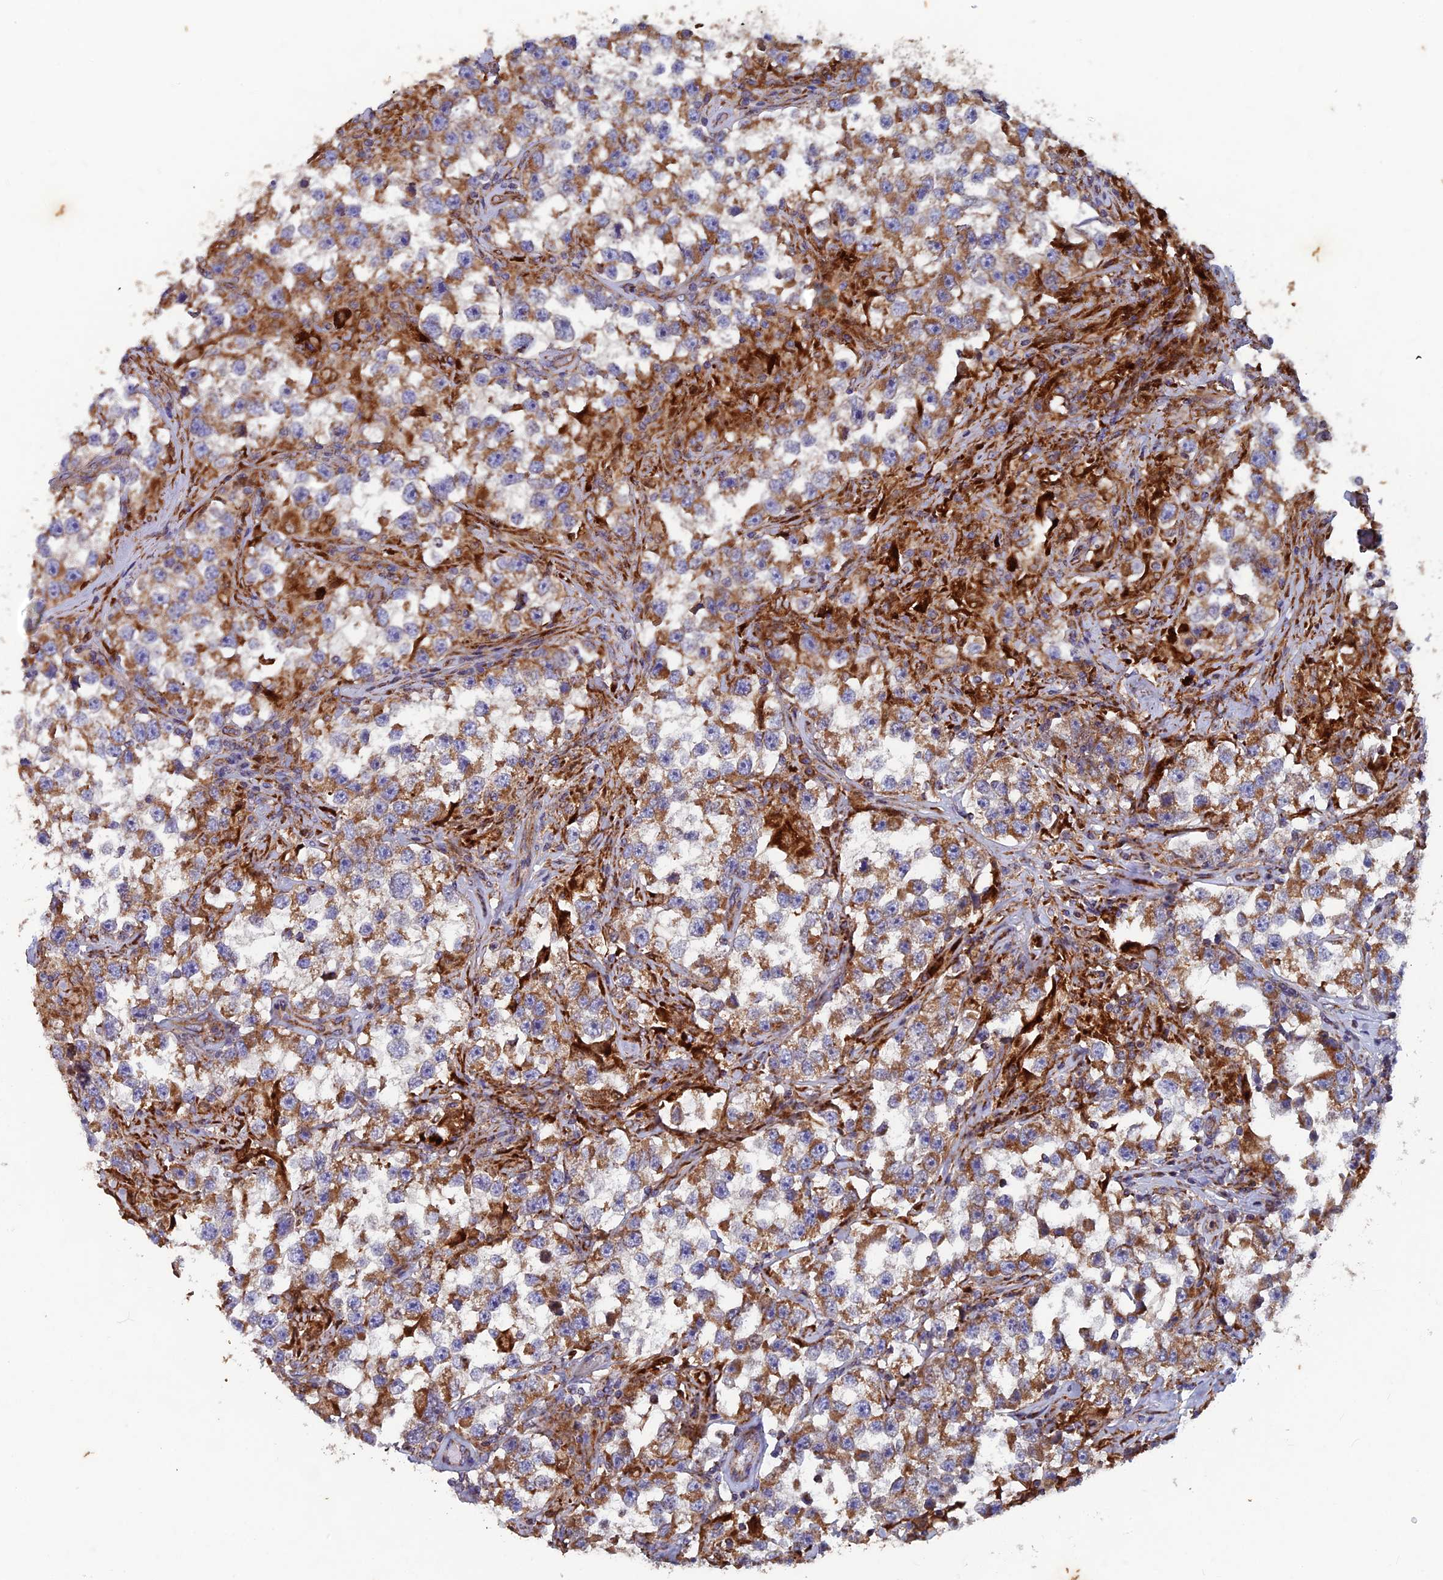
{"staining": {"intensity": "moderate", "quantity": ">75%", "location": "cytoplasmic/membranous"}, "tissue": "testis cancer", "cell_type": "Tumor cells", "image_type": "cancer", "snomed": [{"axis": "morphology", "description": "Seminoma, NOS"}, {"axis": "topography", "description": "Testis"}], "caption": "Moderate cytoplasmic/membranous staining for a protein is identified in approximately >75% of tumor cells of testis cancer (seminoma) using immunohistochemistry (IHC).", "gene": "AP4S1", "patient": {"sex": "male", "age": 46}}